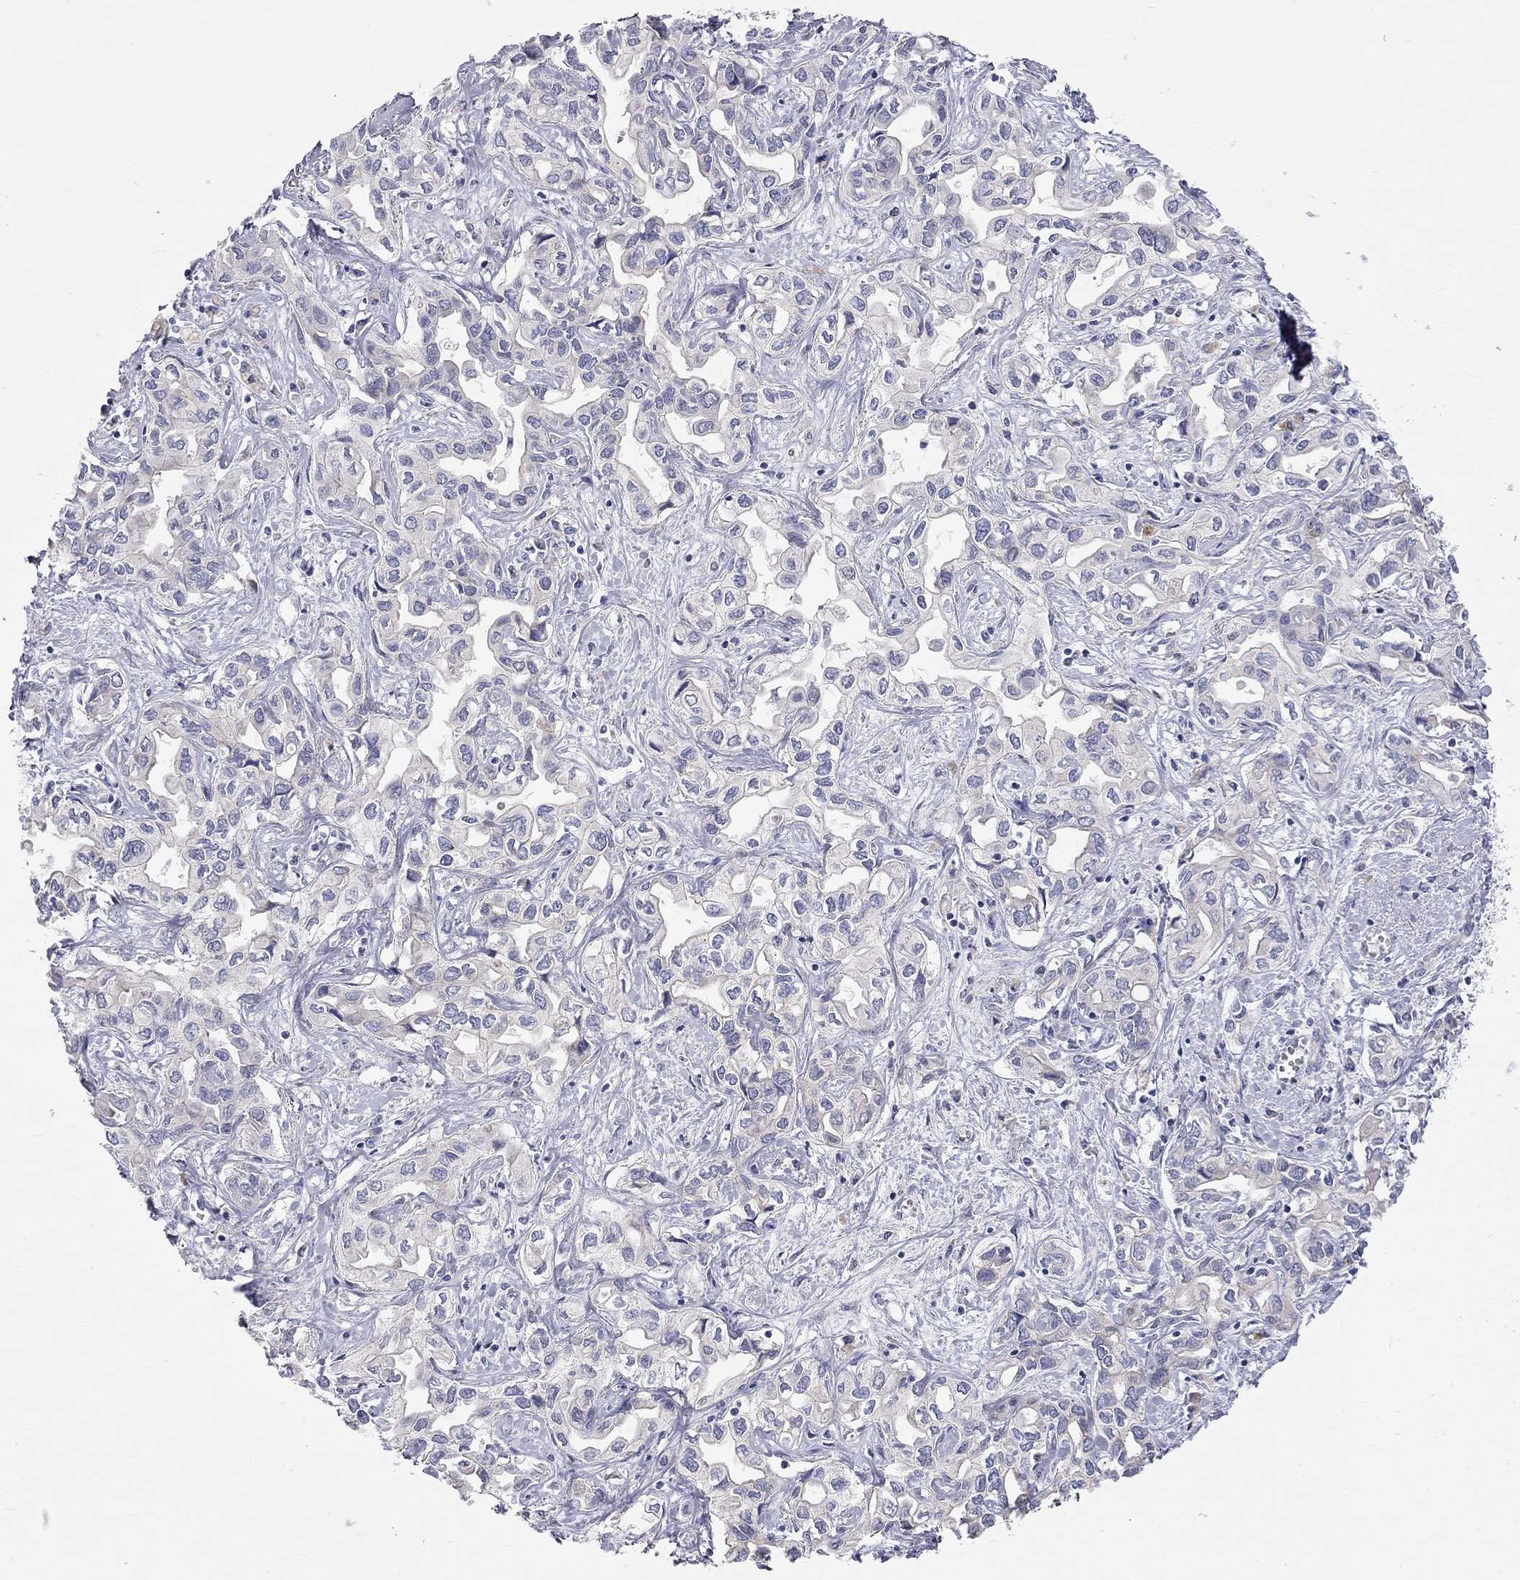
{"staining": {"intensity": "negative", "quantity": "none", "location": "none"}, "tissue": "liver cancer", "cell_type": "Tumor cells", "image_type": "cancer", "snomed": [{"axis": "morphology", "description": "Cholangiocarcinoma"}, {"axis": "topography", "description": "Liver"}], "caption": "An IHC micrograph of cholangiocarcinoma (liver) is shown. There is no staining in tumor cells of cholangiocarcinoma (liver).", "gene": "PAPSS2", "patient": {"sex": "female", "age": 64}}